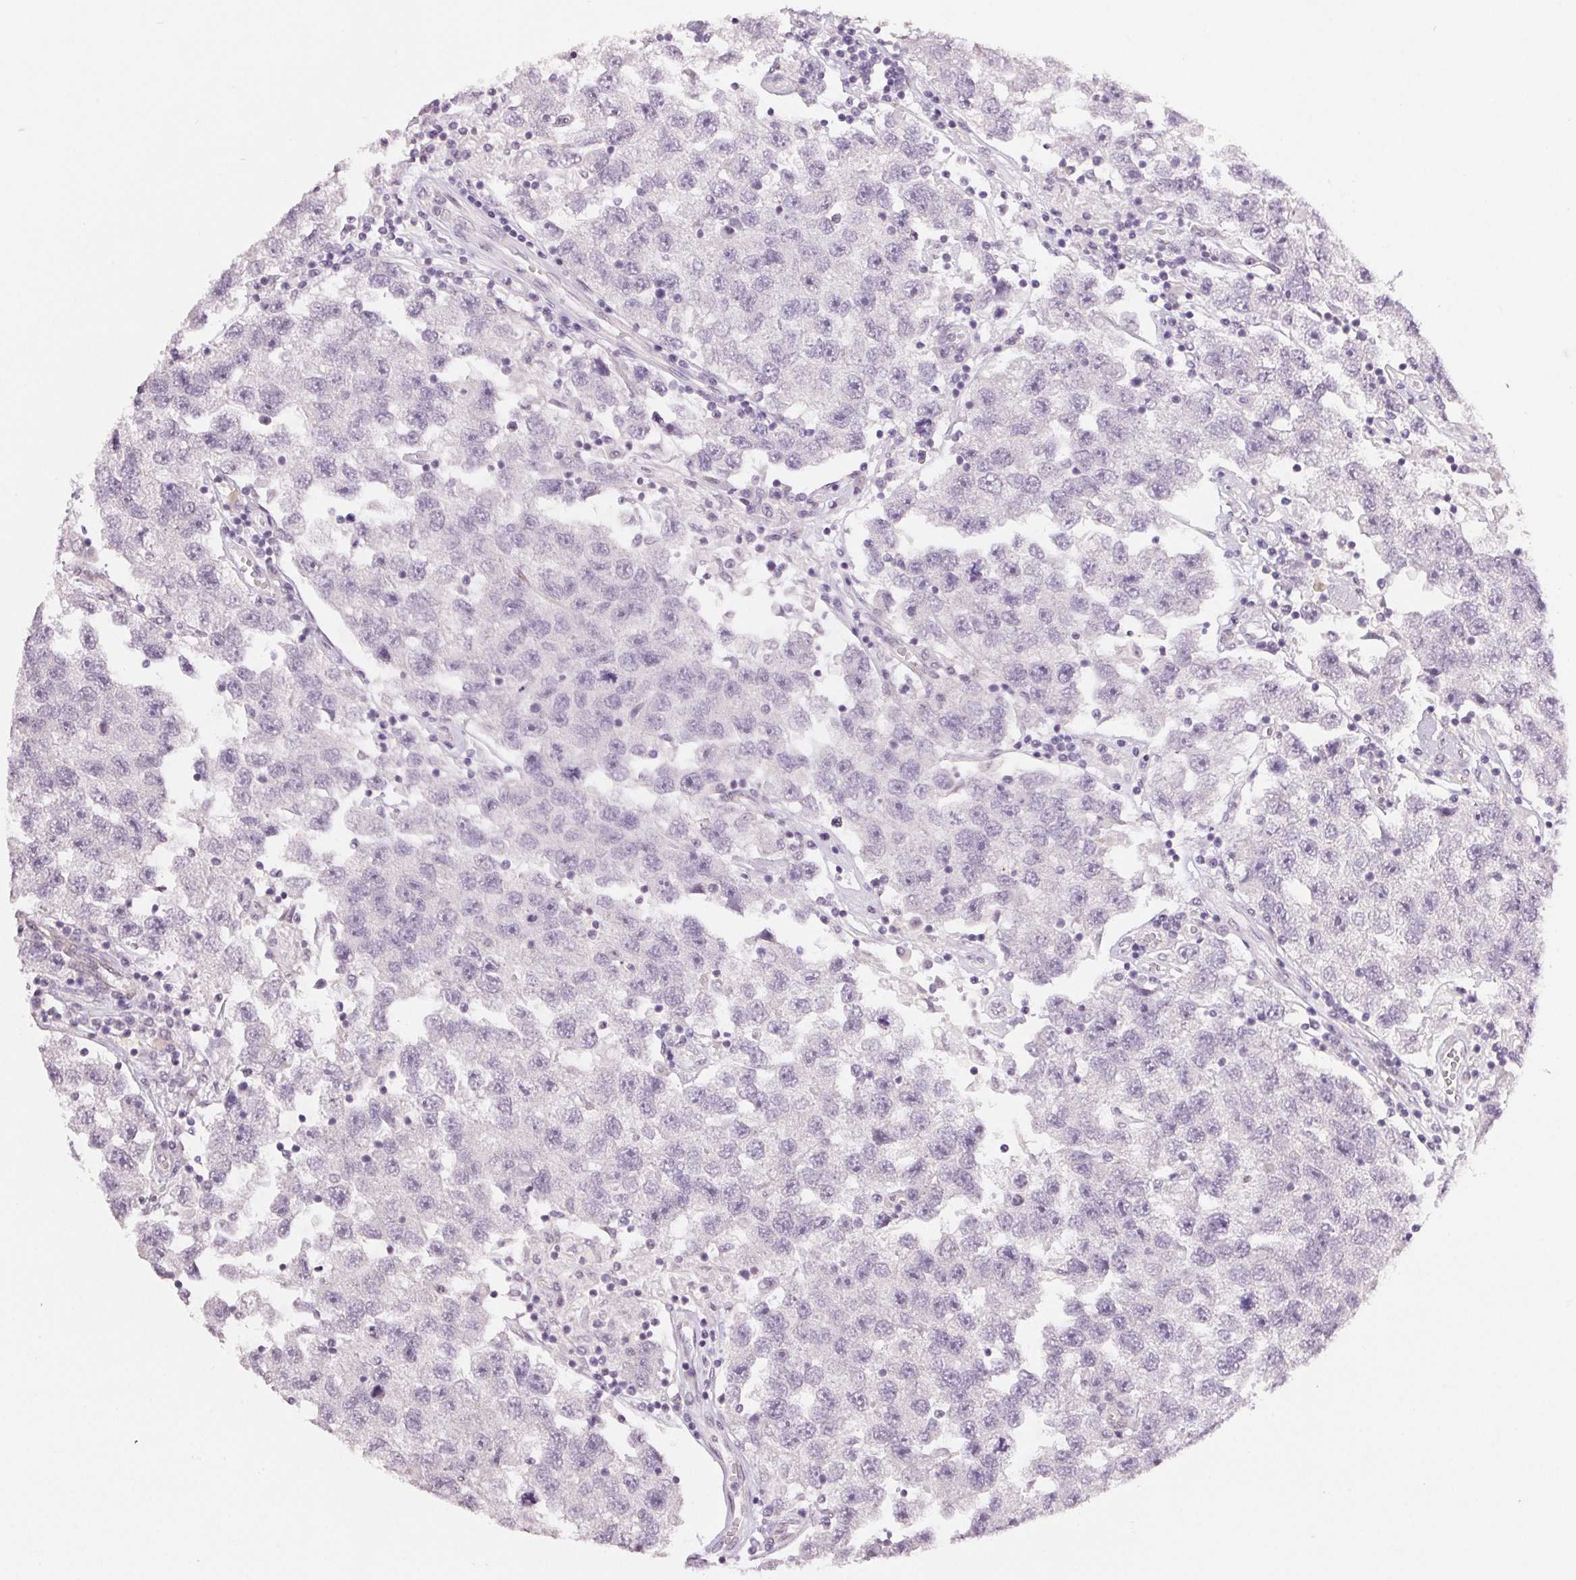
{"staining": {"intensity": "negative", "quantity": "none", "location": "none"}, "tissue": "testis cancer", "cell_type": "Tumor cells", "image_type": "cancer", "snomed": [{"axis": "morphology", "description": "Seminoma, NOS"}, {"axis": "topography", "description": "Testis"}], "caption": "A photomicrograph of testis cancer stained for a protein exhibits no brown staining in tumor cells.", "gene": "PLCB1", "patient": {"sex": "male", "age": 26}}